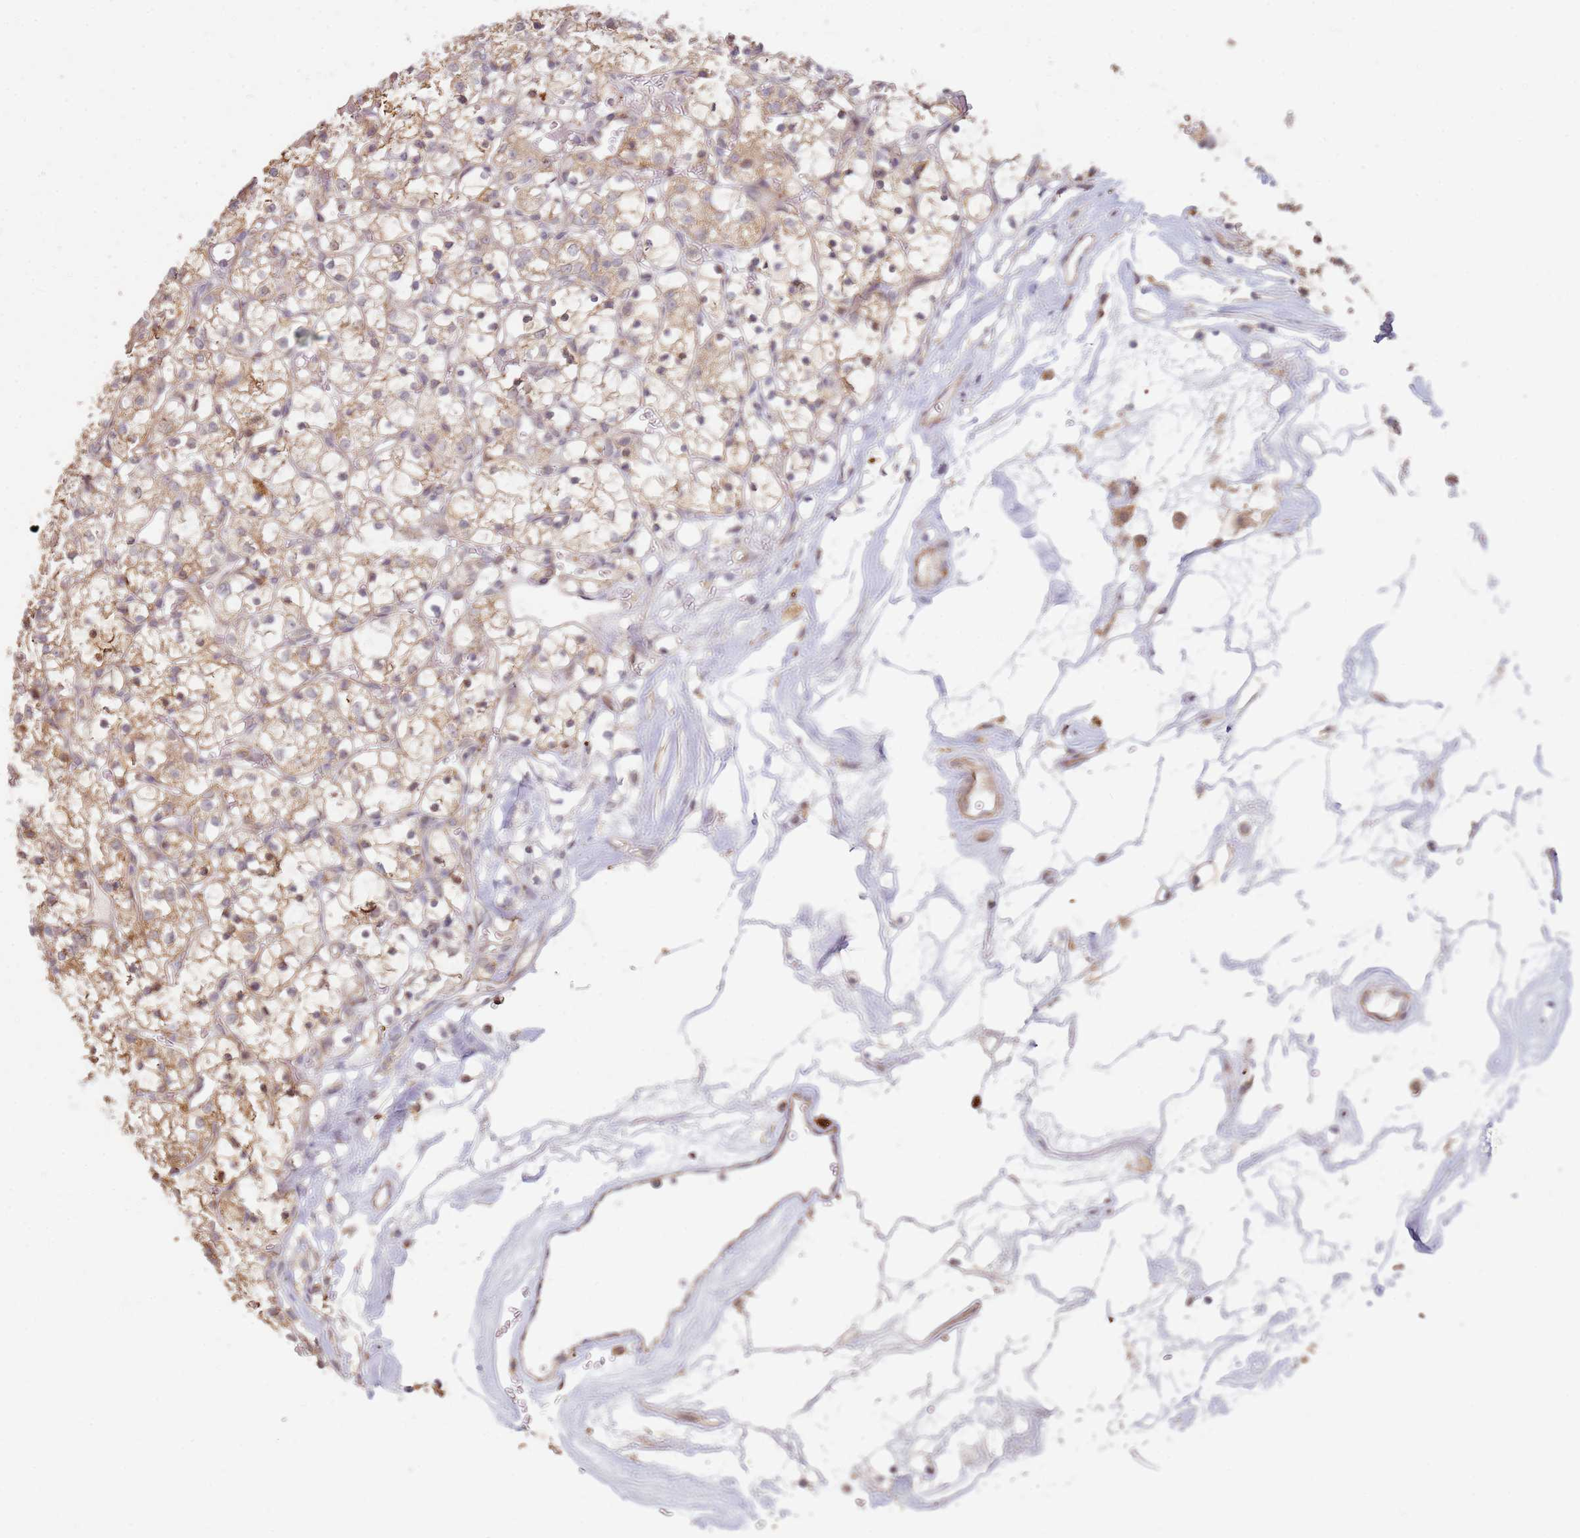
{"staining": {"intensity": "moderate", "quantity": ">75%", "location": "cytoplasmic/membranous"}, "tissue": "renal cancer", "cell_type": "Tumor cells", "image_type": "cancer", "snomed": [{"axis": "morphology", "description": "Adenocarcinoma, NOS"}, {"axis": "topography", "description": "Kidney"}], "caption": "The image reveals staining of renal cancer, revealing moderate cytoplasmic/membranous protein staining (brown color) within tumor cells.", "gene": "MPEG1", "patient": {"sex": "female", "age": 69}}